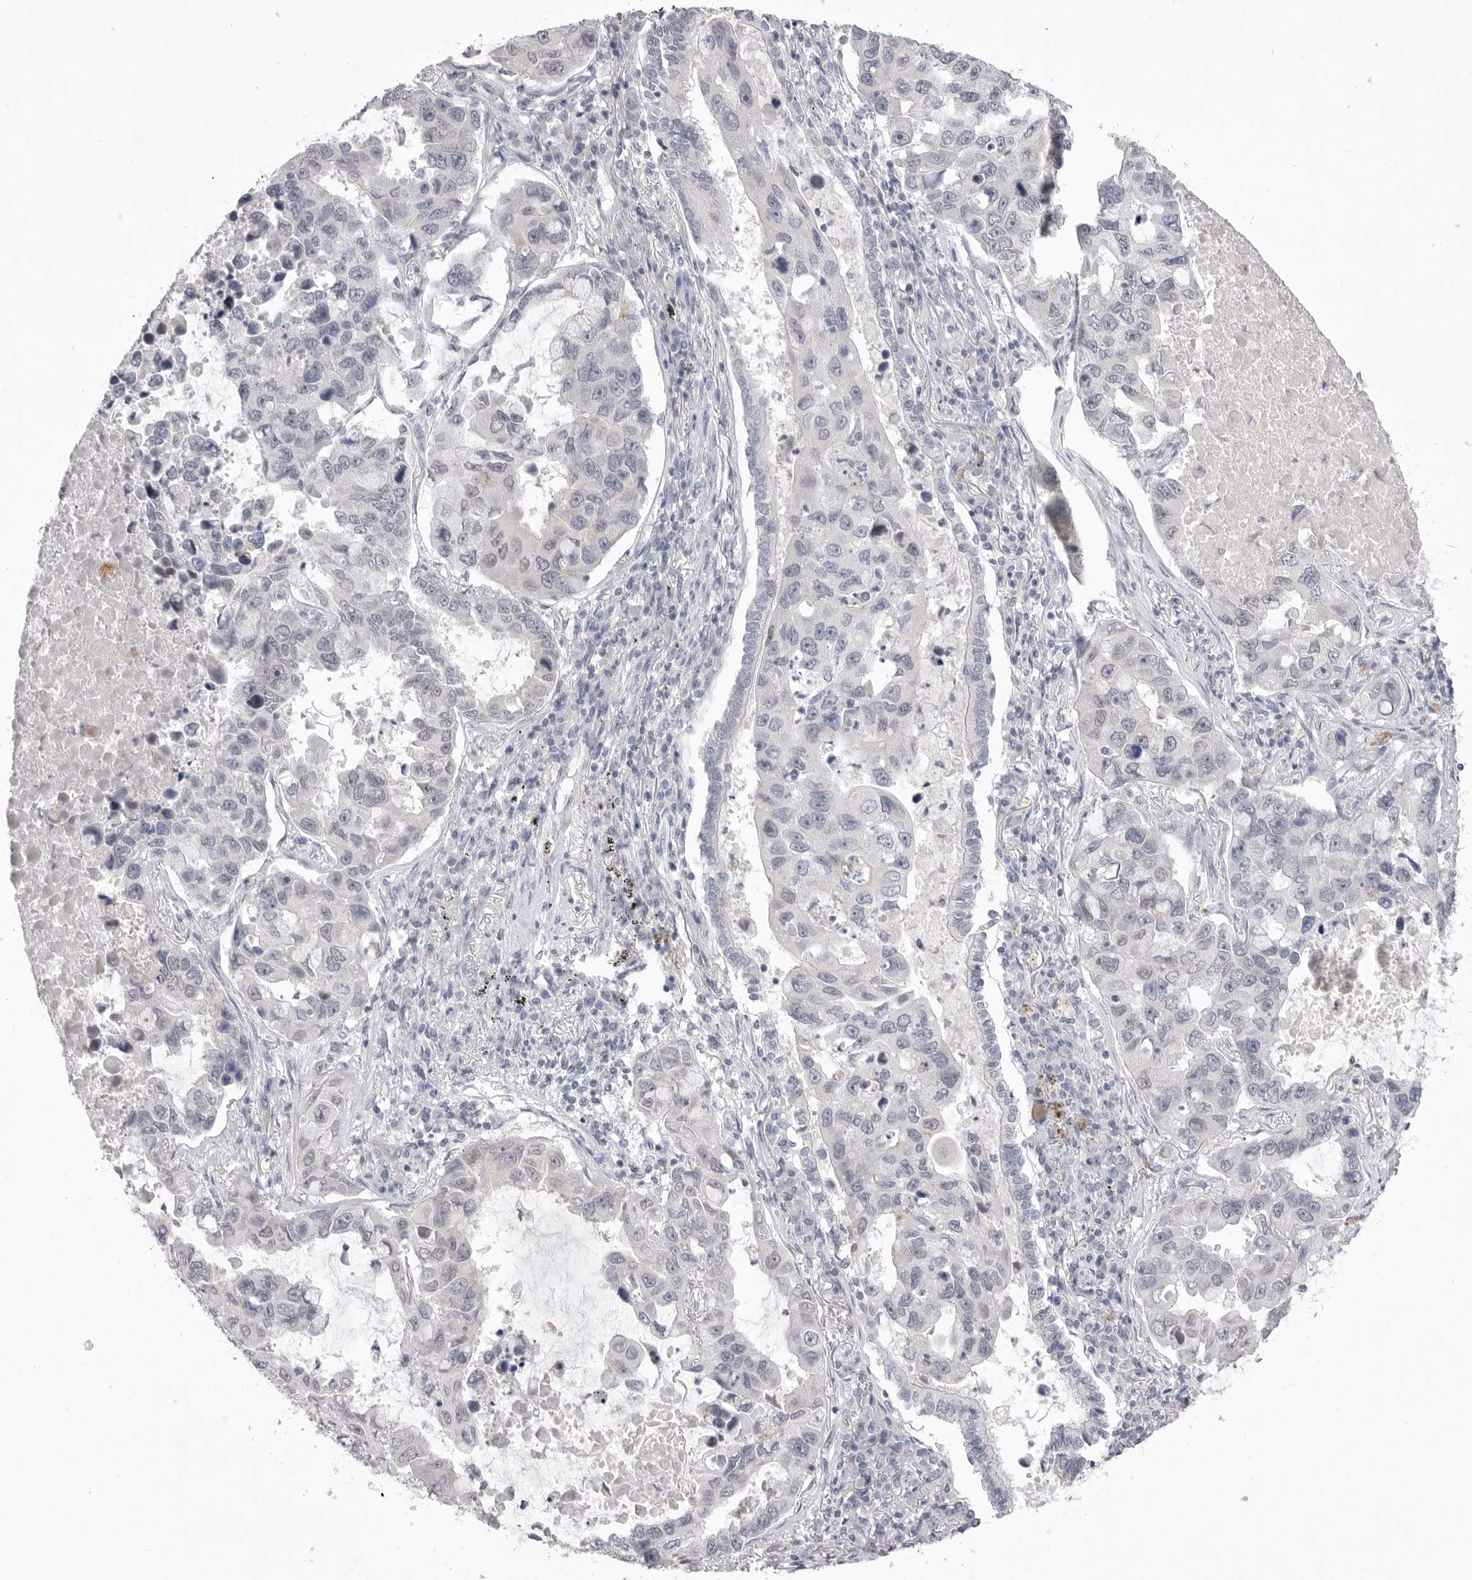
{"staining": {"intensity": "negative", "quantity": "none", "location": "none"}, "tissue": "lung cancer", "cell_type": "Tumor cells", "image_type": "cancer", "snomed": [{"axis": "morphology", "description": "Adenocarcinoma, NOS"}, {"axis": "topography", "description": "Lung"}], "caption": "This is a micrograph of immunohistochemistry (IHC) staining of lung adenocarcinoma, which shows no expression in tumor cells.", "gene": "ZBTB7B", "patient": {"sex": "male", "age": 64}}